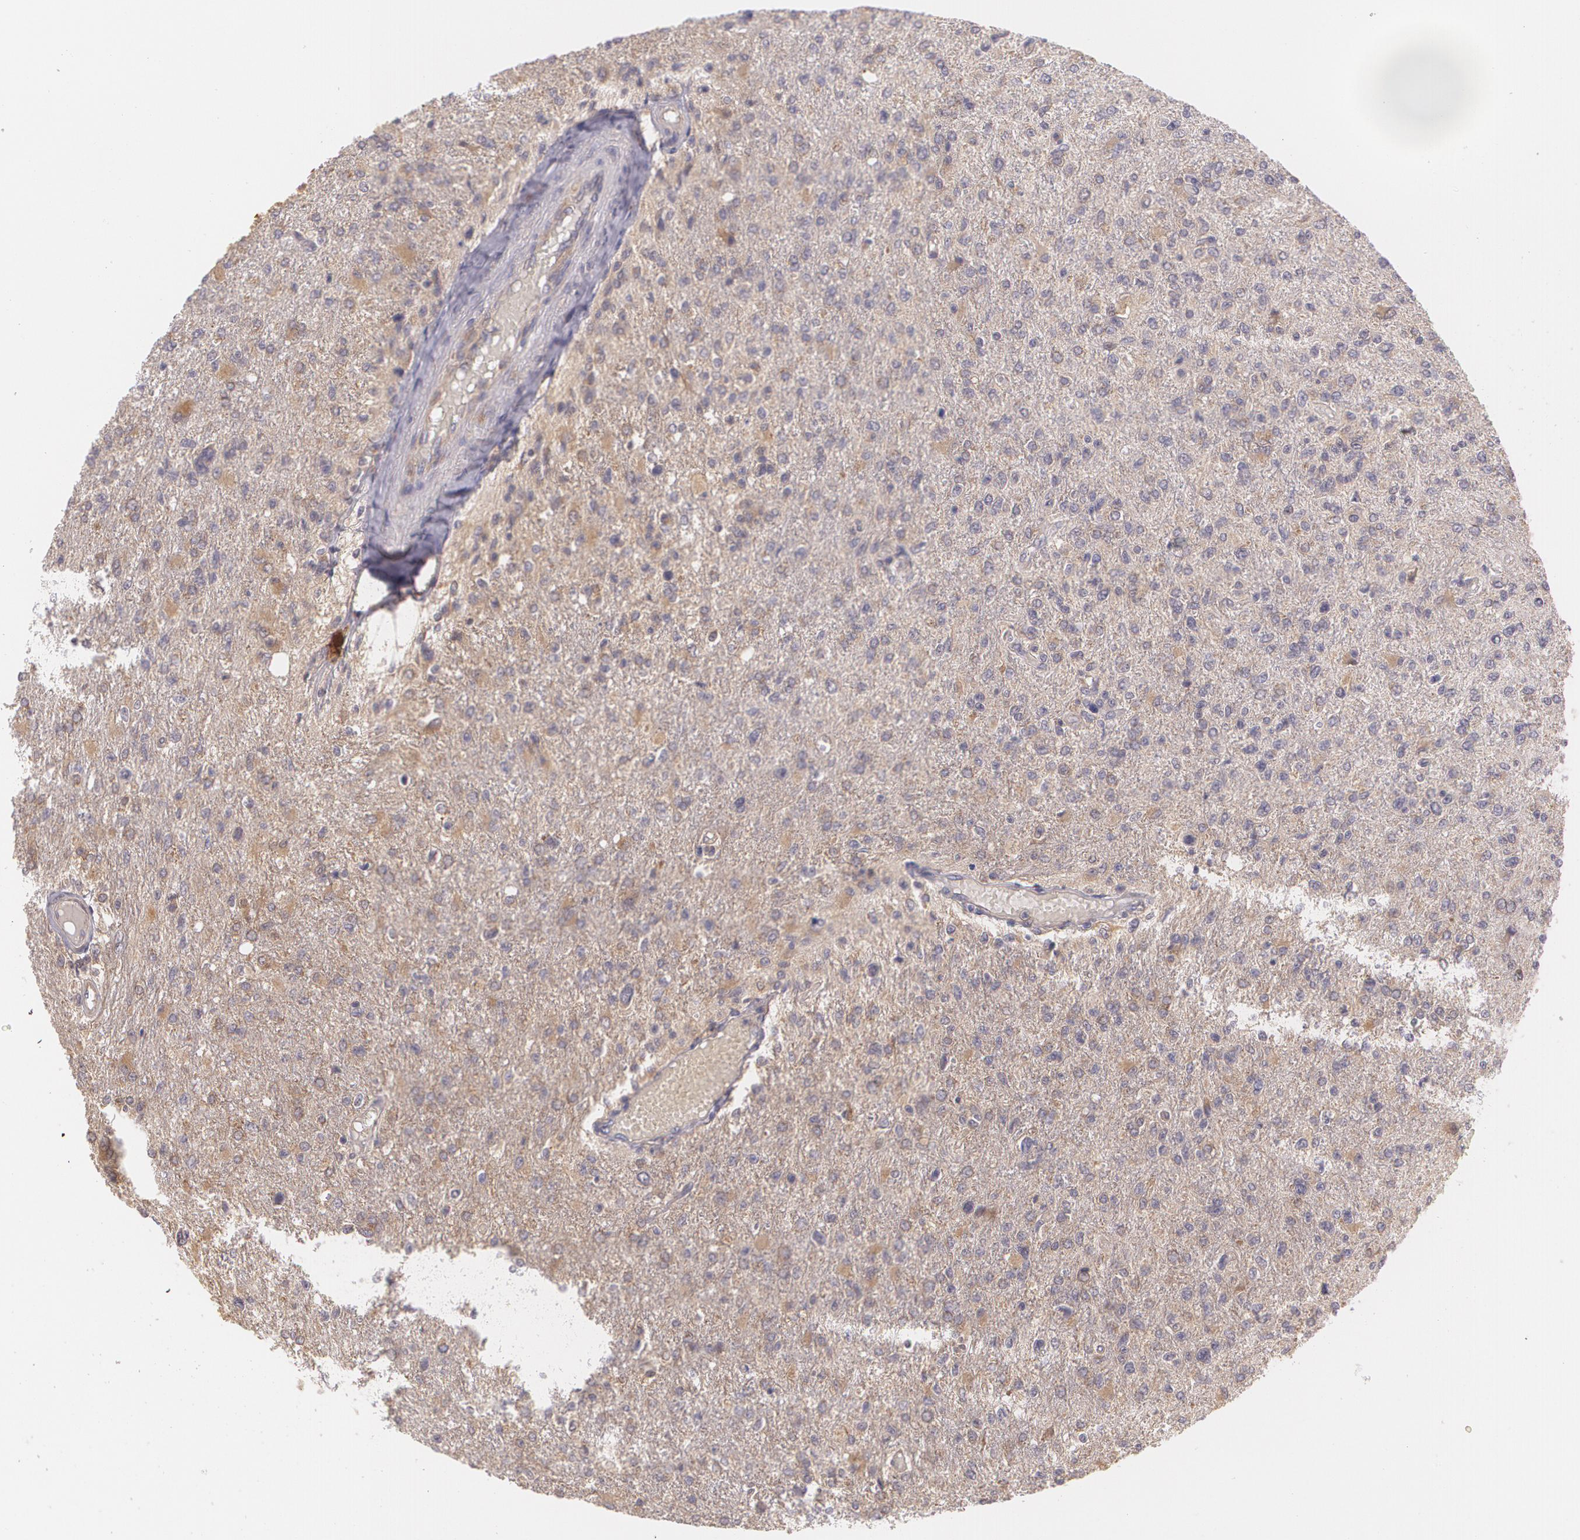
{"staining": {"intensity": "weak", "quantity": "25%-75%", "location": "cytoplasmic/membranous"}, "tissue": "glioma", "cell_type": "Tumor cells", "image_type": "cancer", "snomed": [{"axis": "morphology", "description": "Glioma, malignant, High grade"}, {"axis": "topography", "description": "Cerebral cortex"}], "caption": "Weak cytoplasmic/membranous staining is present in approximately 25%-75% of tumor cells in glioma.", "gene": "CCL17", "patient": {"sex": "male", "age": 76}}